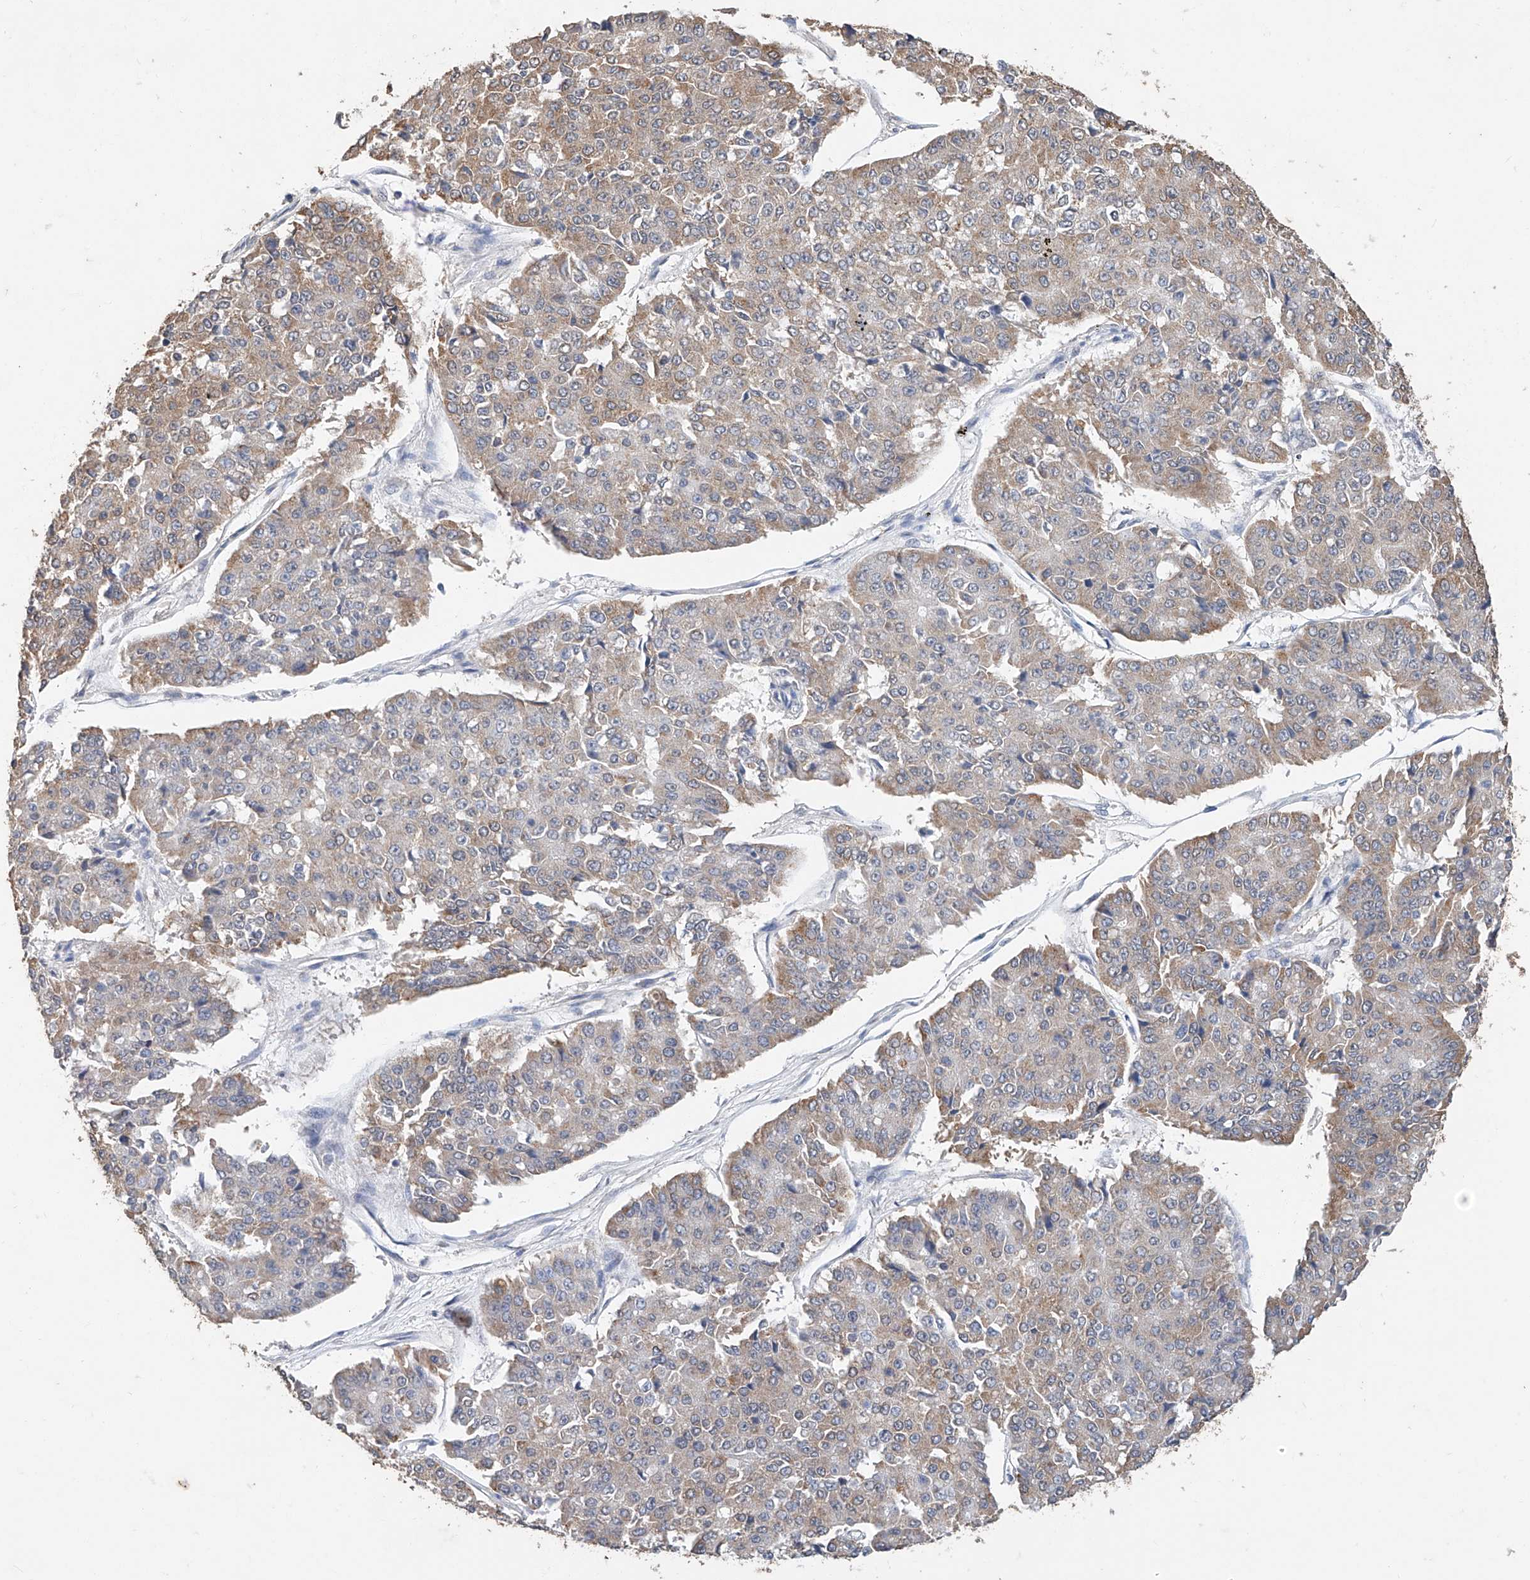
{"staining": {"intensity": "weak", "quantity": "25%-75%", "location": "cytoplasmic/membranous"}, "tissue": "pancreatic cancer", "cell_type": "Tumor cells", "image_type": "cancer", "snomed": [{"axis": "morphology", "description": "Adenocarcinoma, NOS"}, {"axis": "topography", "description": "Pancreas"}], "caption": "Tumor cells show weak cytoplasmic/membranous expression in approximately 25%-75% of cells in pancreatic cancer.", "gene": "CERS4", "patient": {"sex": "male", "age": 50}}